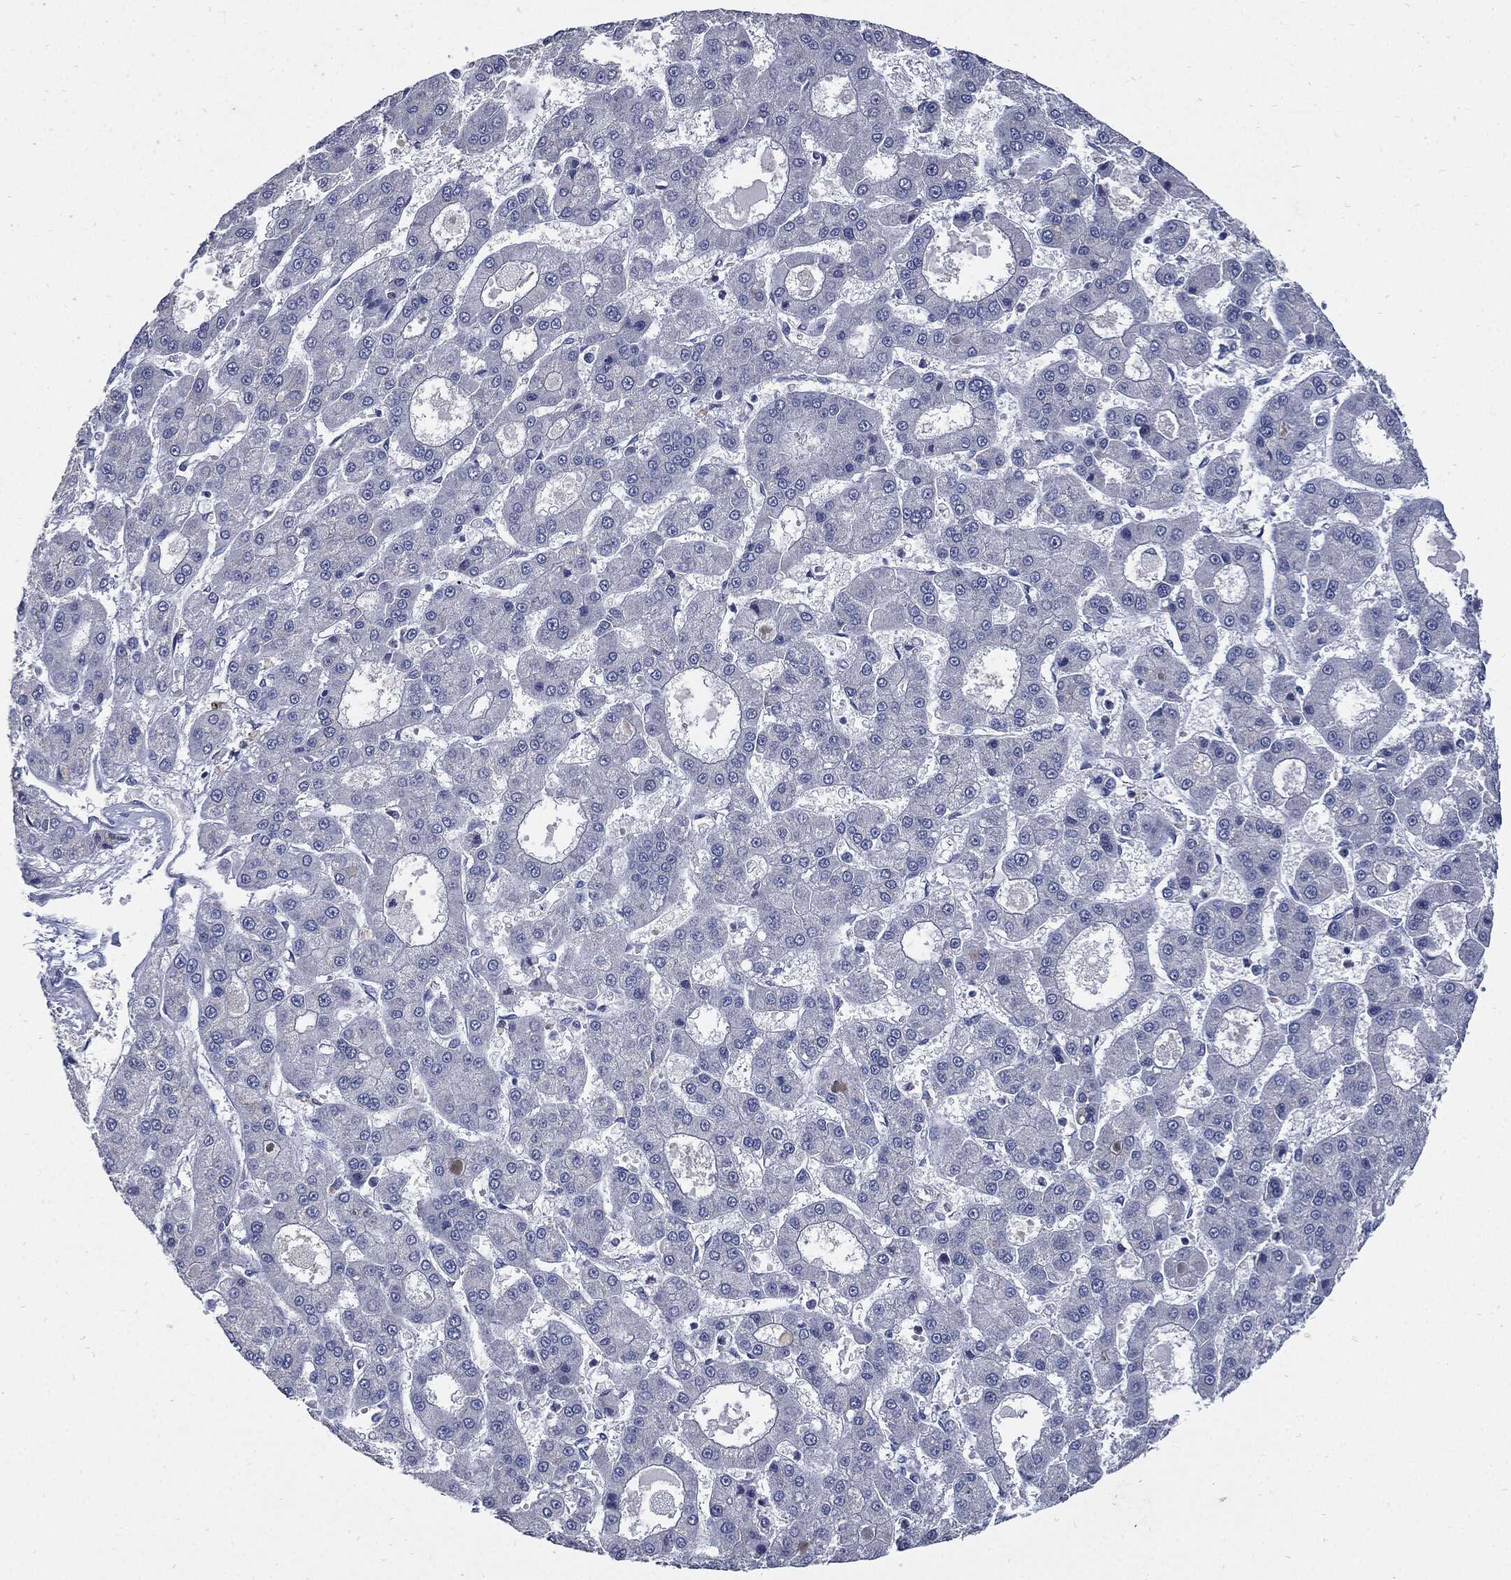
{"staining": {"intensity": "negative", "quantity": "none", "location": "none"}, "tissue": "liver cancer", "cell_type": "Tumor cells", "image_type": "cancer", "snomed": [{"axis": "morphology", "description": "Carcinoma, Hepatocellular, NOS"}, {"axis": "topography", "description": "Liver"}], "caption": "This image is of liver cancer (hepatocellular carcinoma) stained with IHC to label a protein in brown with the nuclei are counter-stained blue. There is no positivity in tumor cells. Brightfield microscopy of IHC stained with DAB (3,3'-diaminobenzidine) (brown) and hematoxylin (blue), captured at high magnification.", "gene": "CPE", "patient": {"sex": "male", "age": 70}}